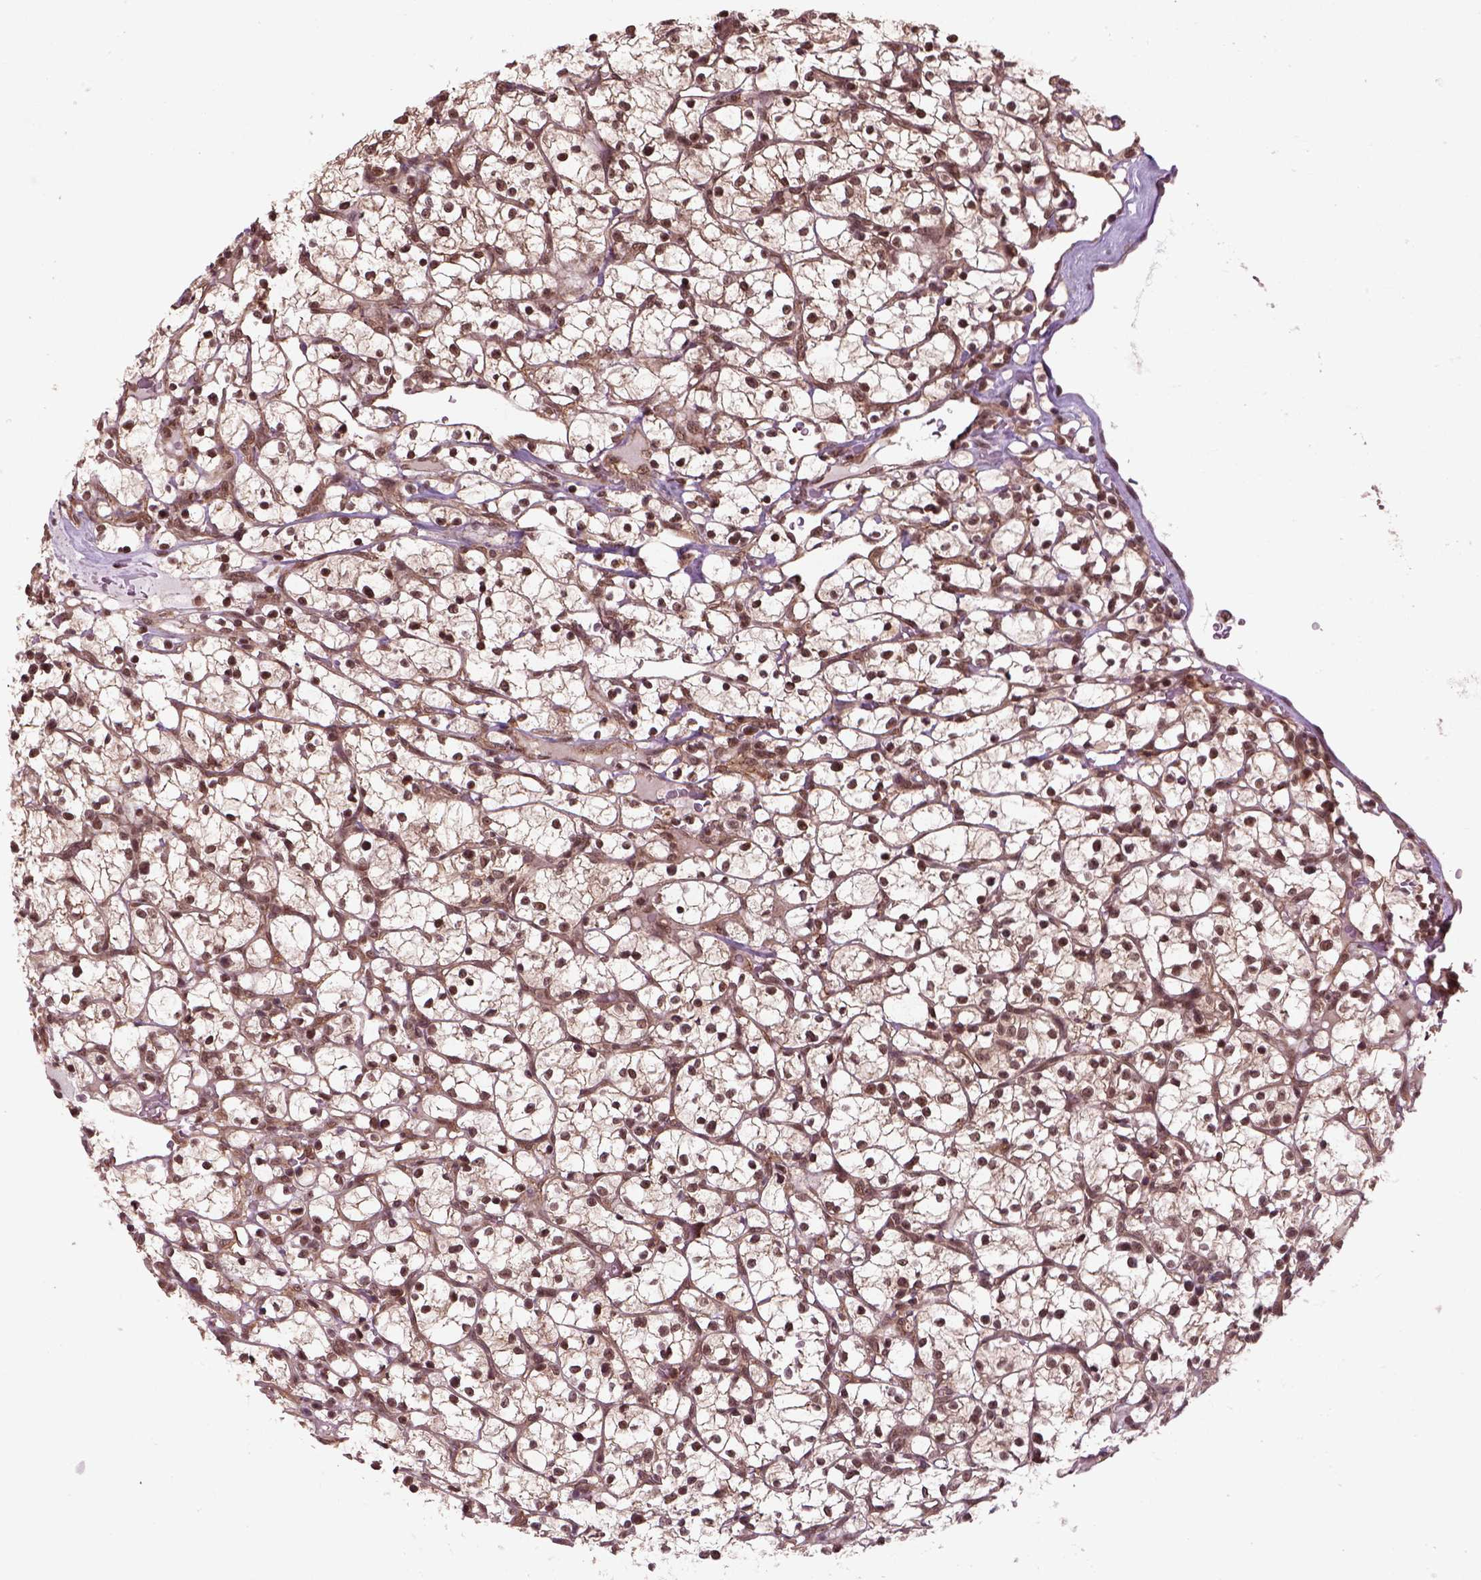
{"staining": {"intensity": "moderate", "quantity": ">75%", "location": "cytoplasmic/membranous,nuclear"}, "tissue": "renal cancer", "cell_type": "Tumor cells", "image_type": "cancer", "snomed": [{"axis": "morphology", "description": "Adenocarcinoma, NOS"}, {"axis": "topography", "description": "Kidney"}], "caption": "Renal adenocarcinoma stained with a brown dye exhibits moderate cytoplasmic/membranous and nuclear positive expression in approximately >75% of tumor cells.", "gene": "NUDT9", "patient": {"sex": "female", "age": 64}}